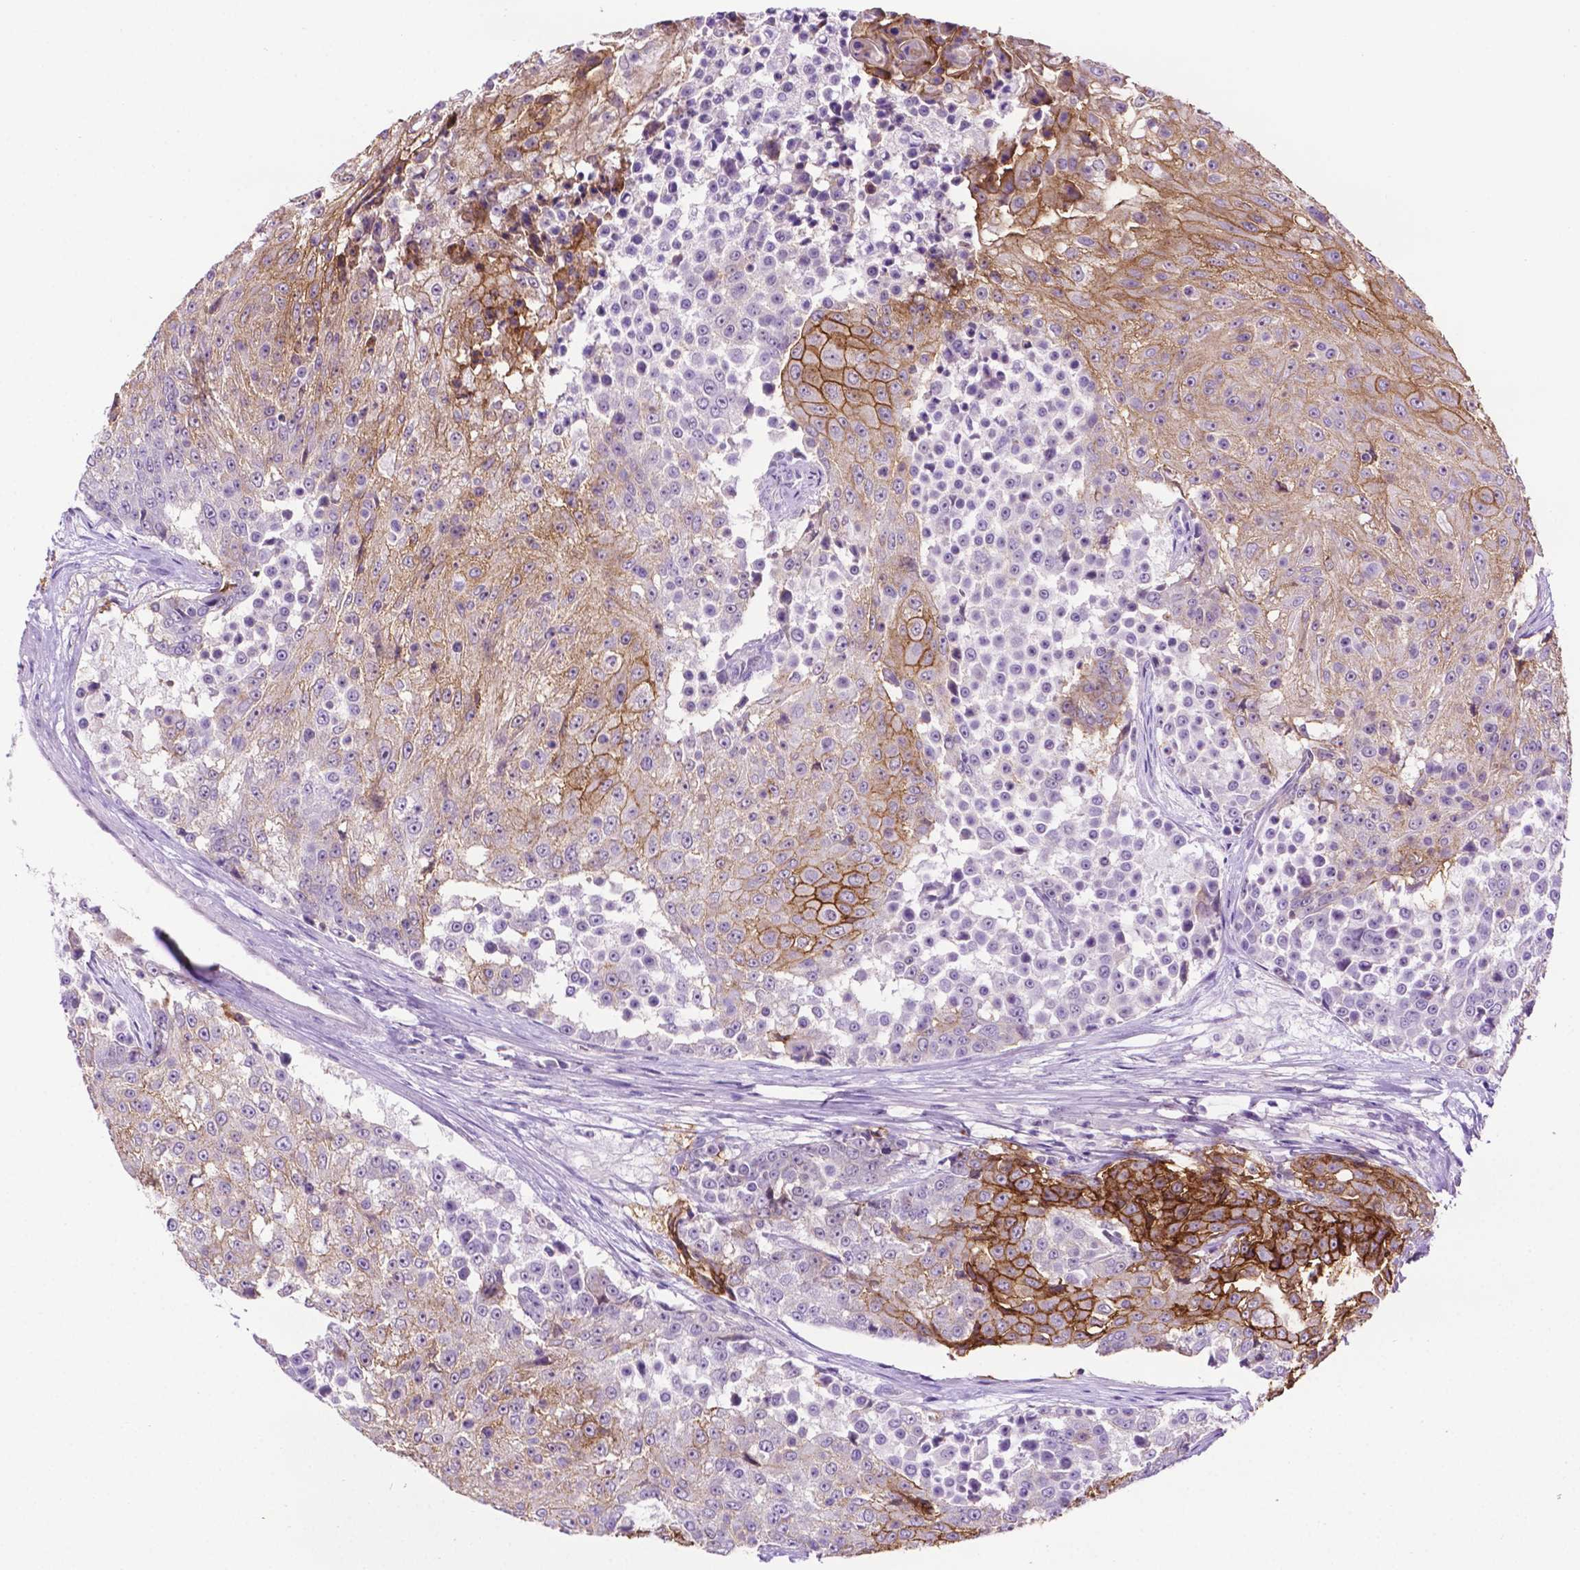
{"staining": {"intensity": "strong", "quantity": "25%-75%", "location": "cytoplasmic/membranous"}, "tissue": "urothelial cancer", "cell_type": "Tumor cells", "image_type": "cancer", "snomed": [{"axis": "morphology", "description": "Urothelial carcinoma, High grade"}, {"axis": "topography", "description": "Urinary bladder"}], "caption": "Strong cytoplasmic/membranous staining is present in approximately 25%-75% of tumor cells in urothelial cancer. The protein of interest is shown in brown color, while the nuclei are stained blue.", "gene": "TACSTD2", "patient": {"sex": "female", "age": 63}}